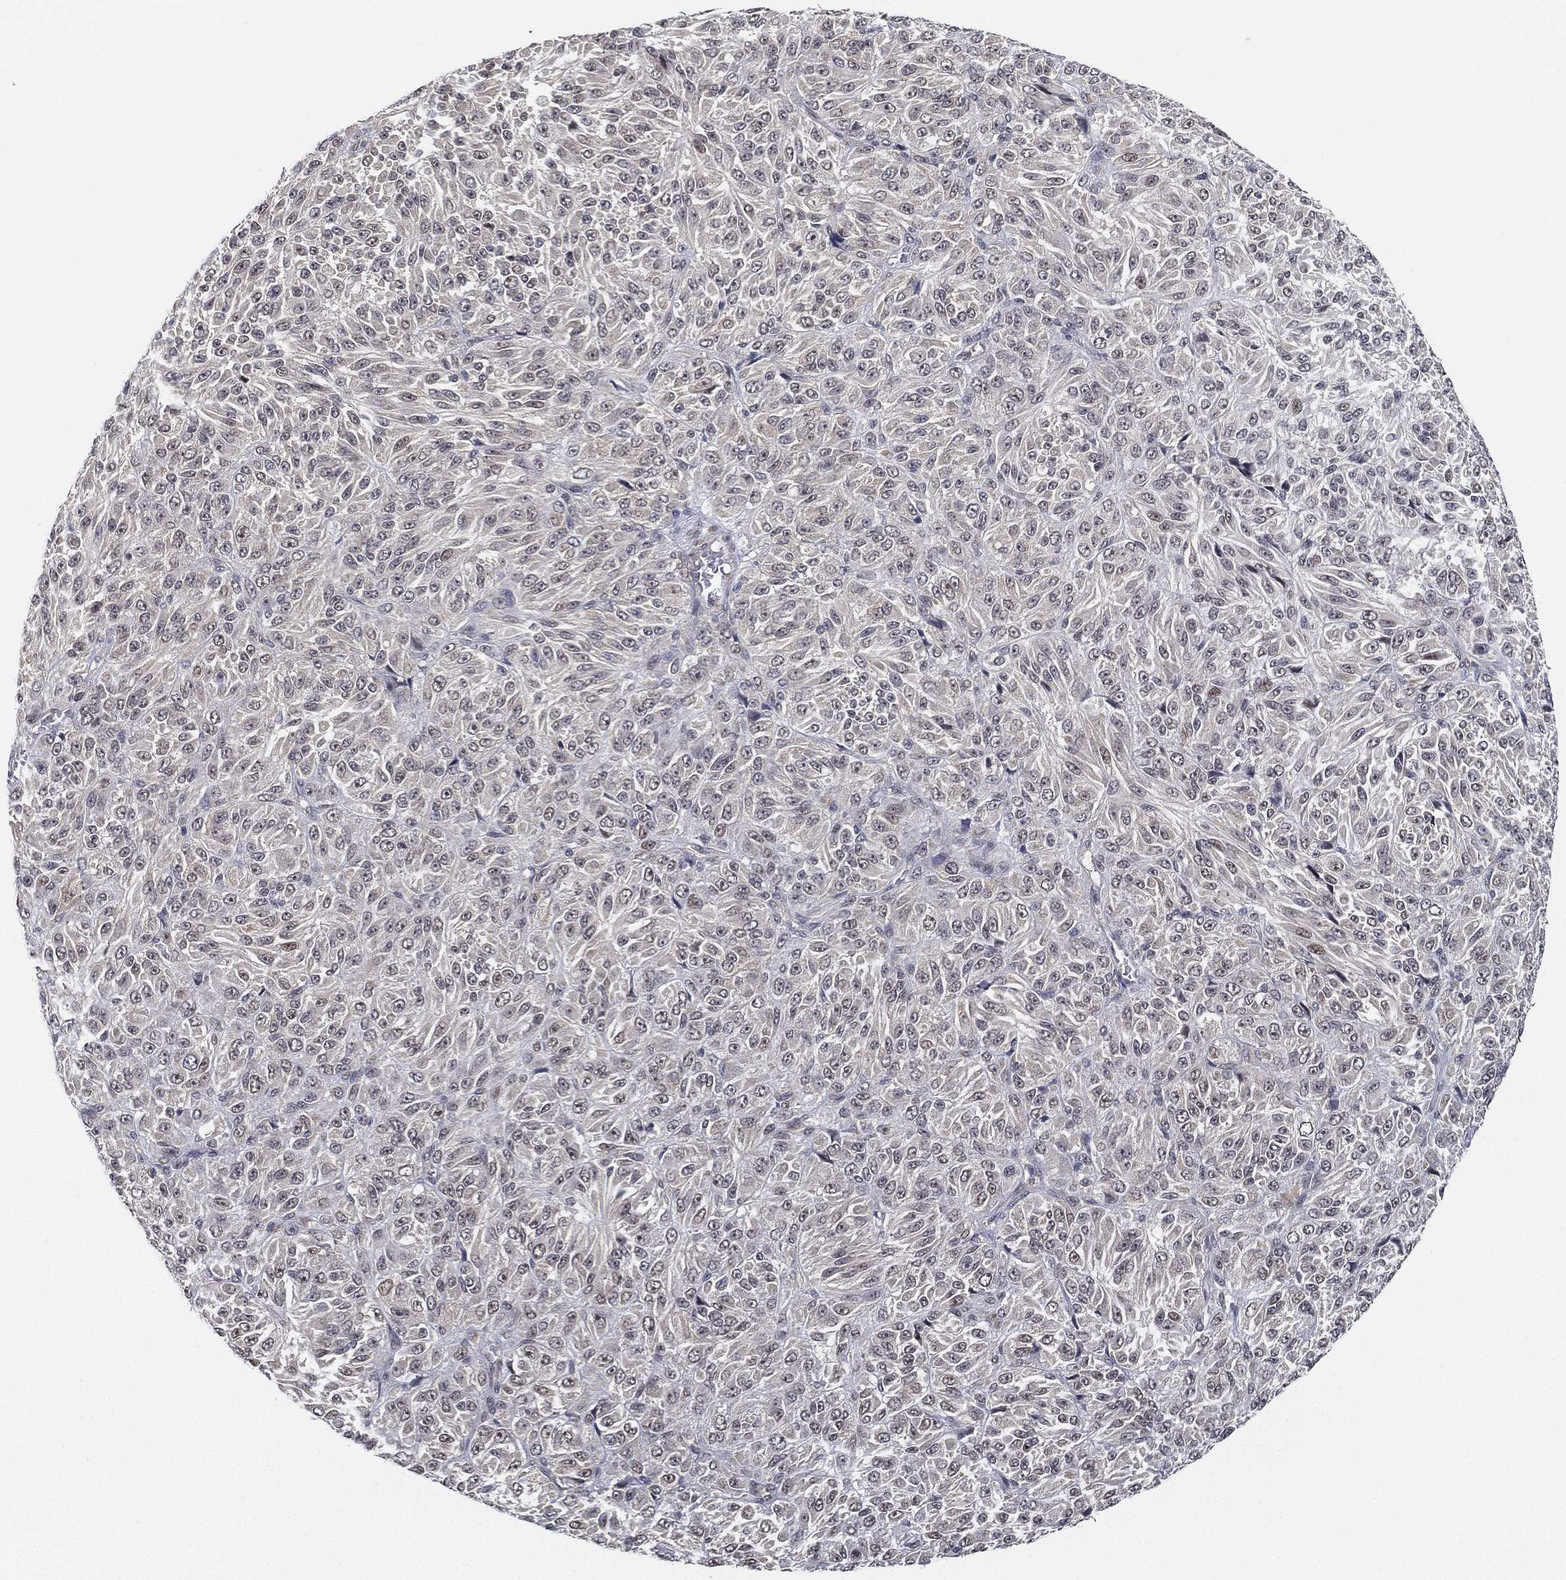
{"staining": {"intensity": "strong", "quantity": "<25%", "location": "nuclear"}, "tissue": "melanoma", "cell_type": "Tumor cells", "image_type": "cancer", "snomed": [{"axis": "morphology", "description": "Malignant melanoma, Metastatic site"}, {"axis": "topography", "description": "Brain"}], "caption": "Brown immunohistochemical staining in melanoma displays strong nuclear positivity in about <25% of tumor cells. (IHC, brightfield microscopy, high magnification).", "gene": "PPP1R16B", "patient": {"sex": "female", "age": 56}}